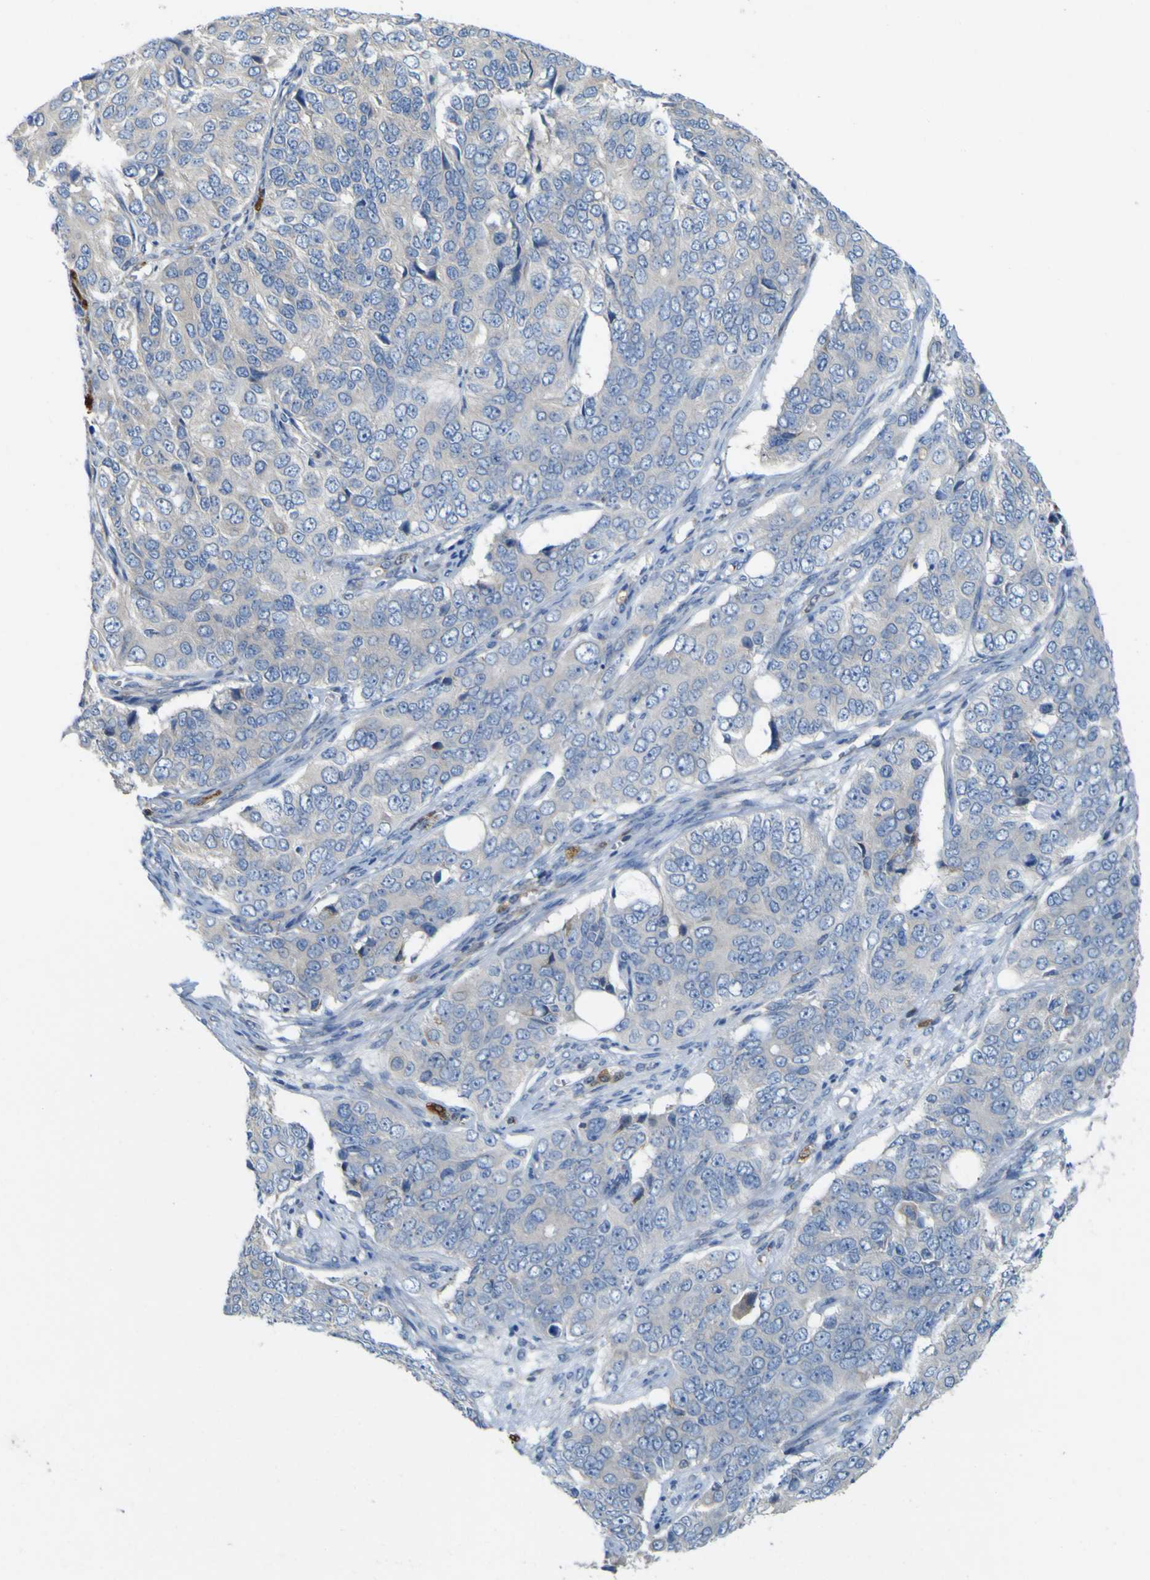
{"staining": {"intensity": "negative", "quantity": "none", "location": "none"}, "tissue": "ovarian cancer", "cell_type": "Tumor cells", "image_type": "cancer", "snomed": [{"axis": "morphology", "description": "Carcinoma, endometroid"}, {"axis": "topography", "description": "Ovary"}], "caption": "Tumor cells show no significant protein staining in ovarian cancer (endometroid carcinoma).", "gene": "MYEOV", "patient": {"sex": "female", "age": 51}}